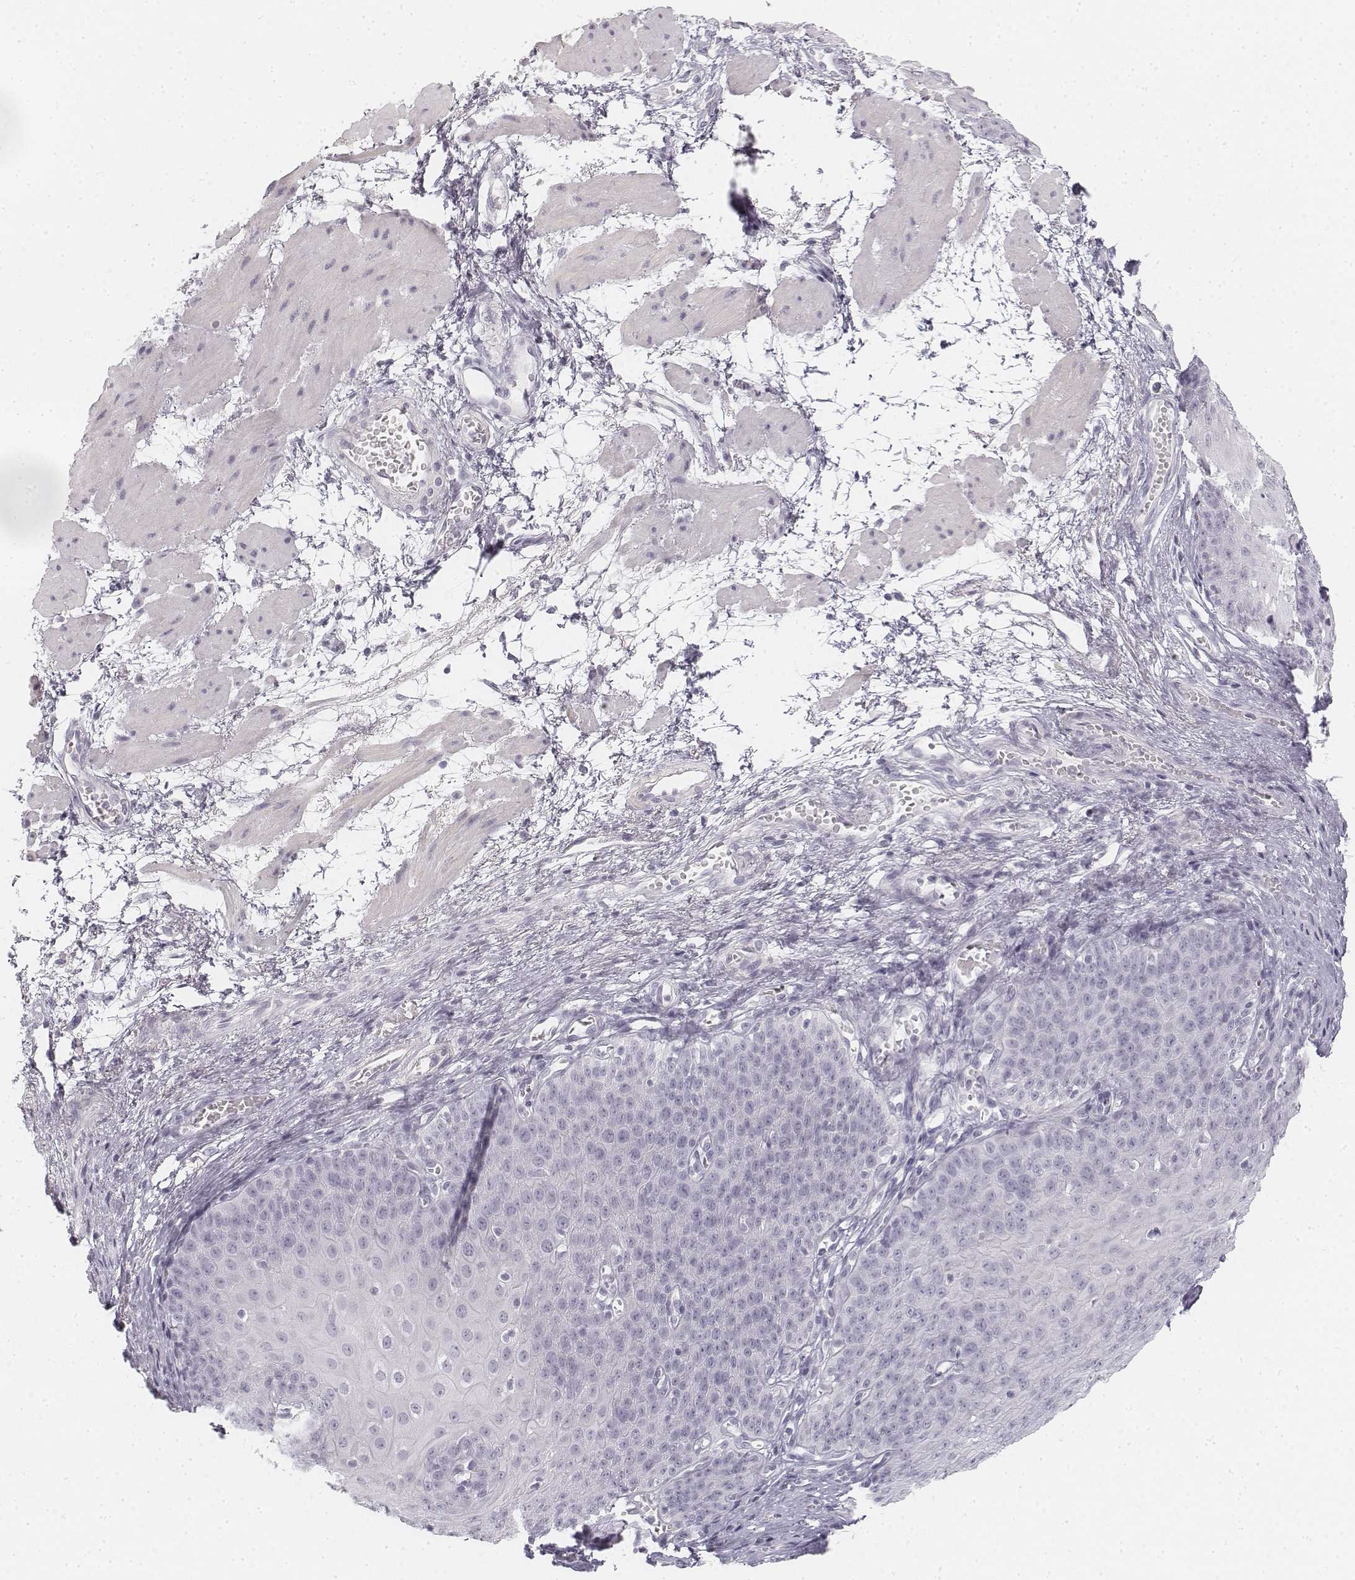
{"staining": {"intensity": "negative", "quantity": "none", "location": "none"}, "tissue": "esophagus", "cell_type": "Squamous epithelial cells", "image_type": "normal", "snomed": [{"axis": "morphology", "description": "Normal tissue, NOS"}, {"axis": "topography", "description": "Esophagus"}], "caption": "The IHC image has no significant expression in squamous epithelial cells of esophagus. (Brightfield microscopy of DAB immunohistochemistry (IHC) at high magnification).", "gene": "KRT25", "patient": {"sex": "male", "age": 71}}